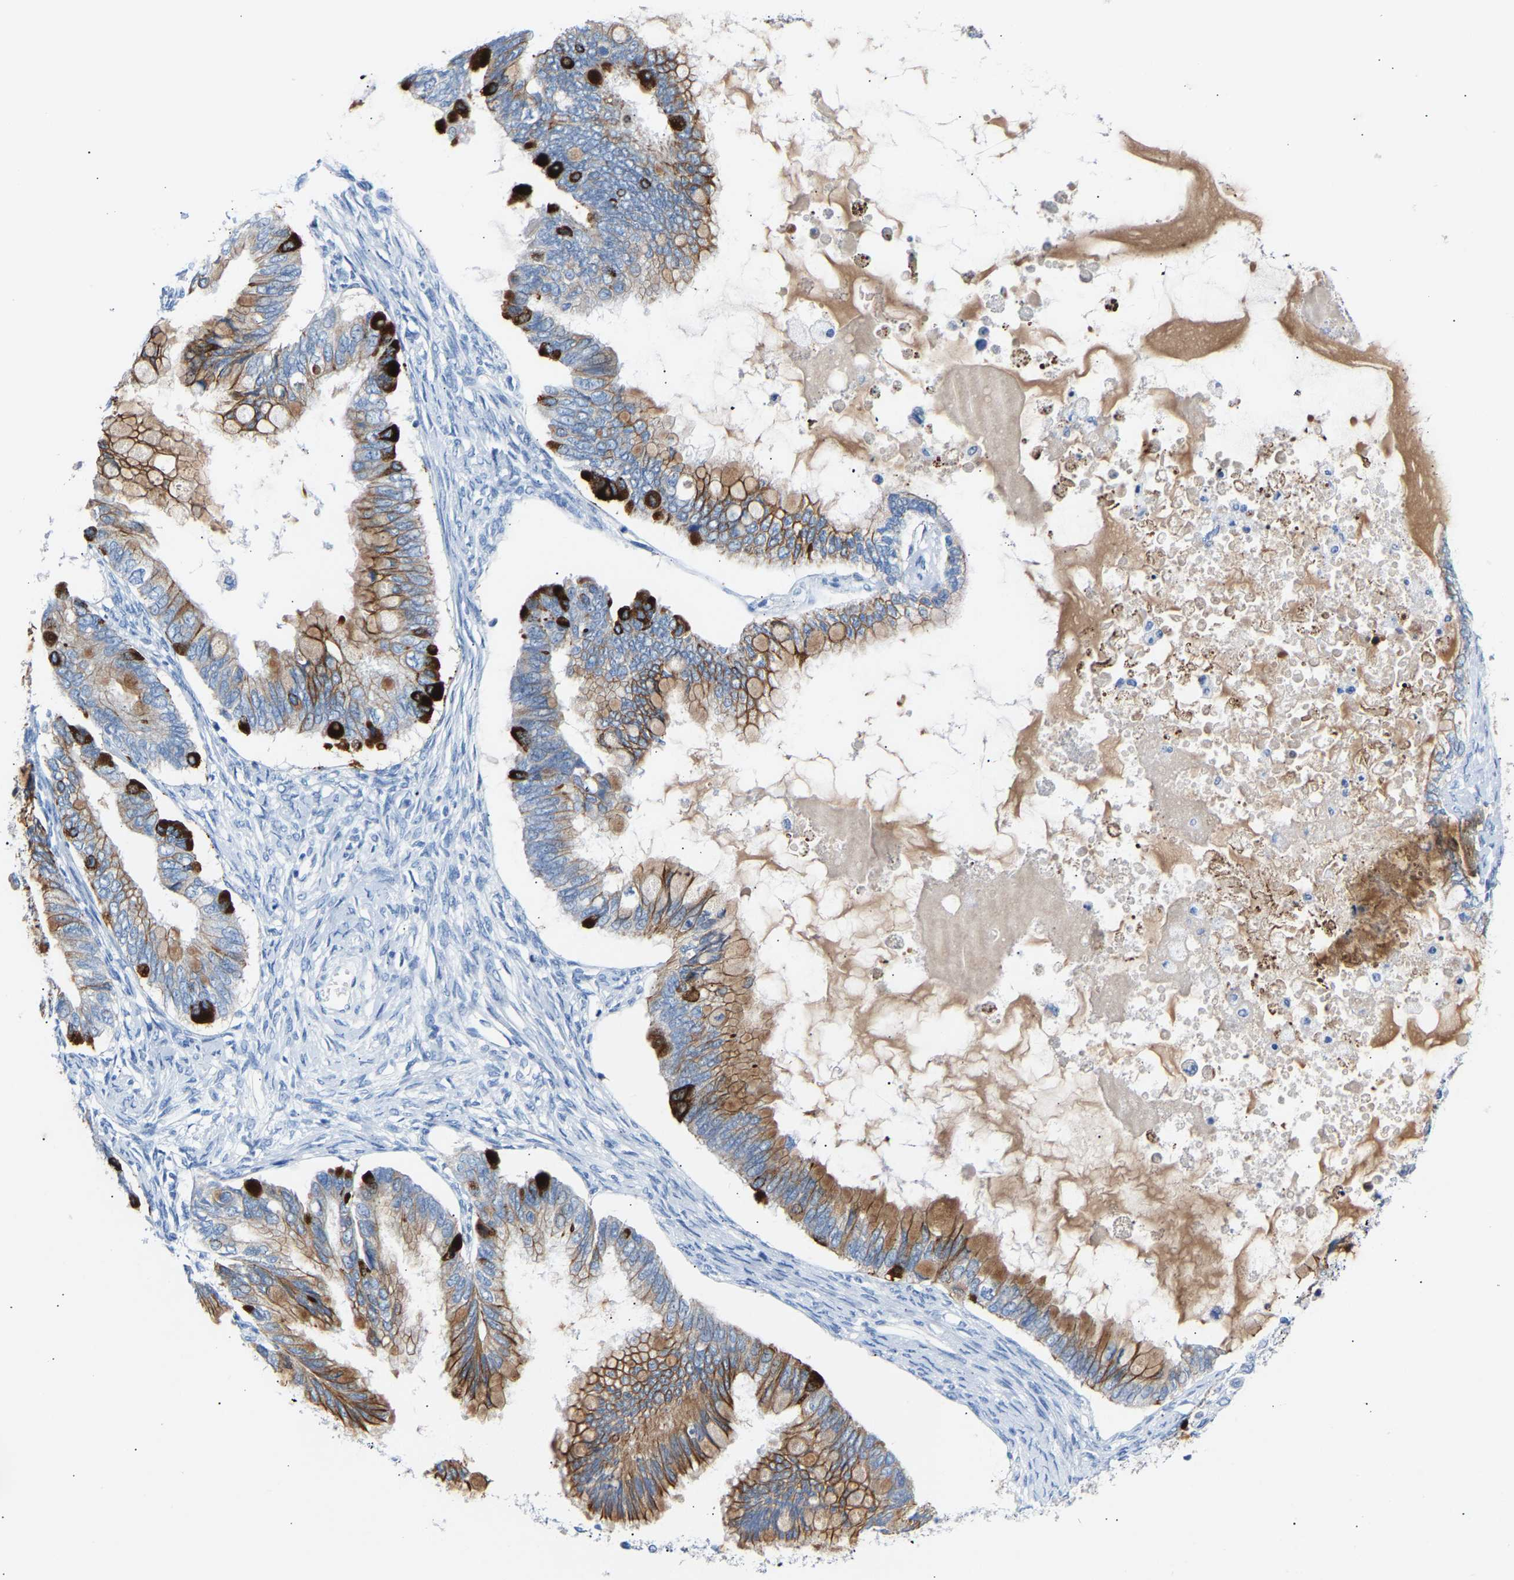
{"staining": {"intensity": "strong", "quantity": "<25%", "location": "cytoplasmic/membranous"}, "tissue": "ovarian cancer", "cell_type": "Tumor cells", "image_type": "cancer", "snomed": [{"axis": "morphology", "description": "Cystadenocarcinoma, mucinous, NOS"}, {"axis": "topography", "description": "Ovary"}], "caption": "The micrograph exhibits immunohistochemical staining of ovarian cancer (mucinous cystadenocarcinoma). There is strong cytoplasmic/membranous expression is appreciated in approximately <25% of tumor cells. (Stains: DAB (3,3'-diaminobenzidine) in brown, nuclei in blue, Microscopy: brightfield microscopy at high magnification).", "gene": "PEX1", "patient": {"sex": "female", "age": 80}}